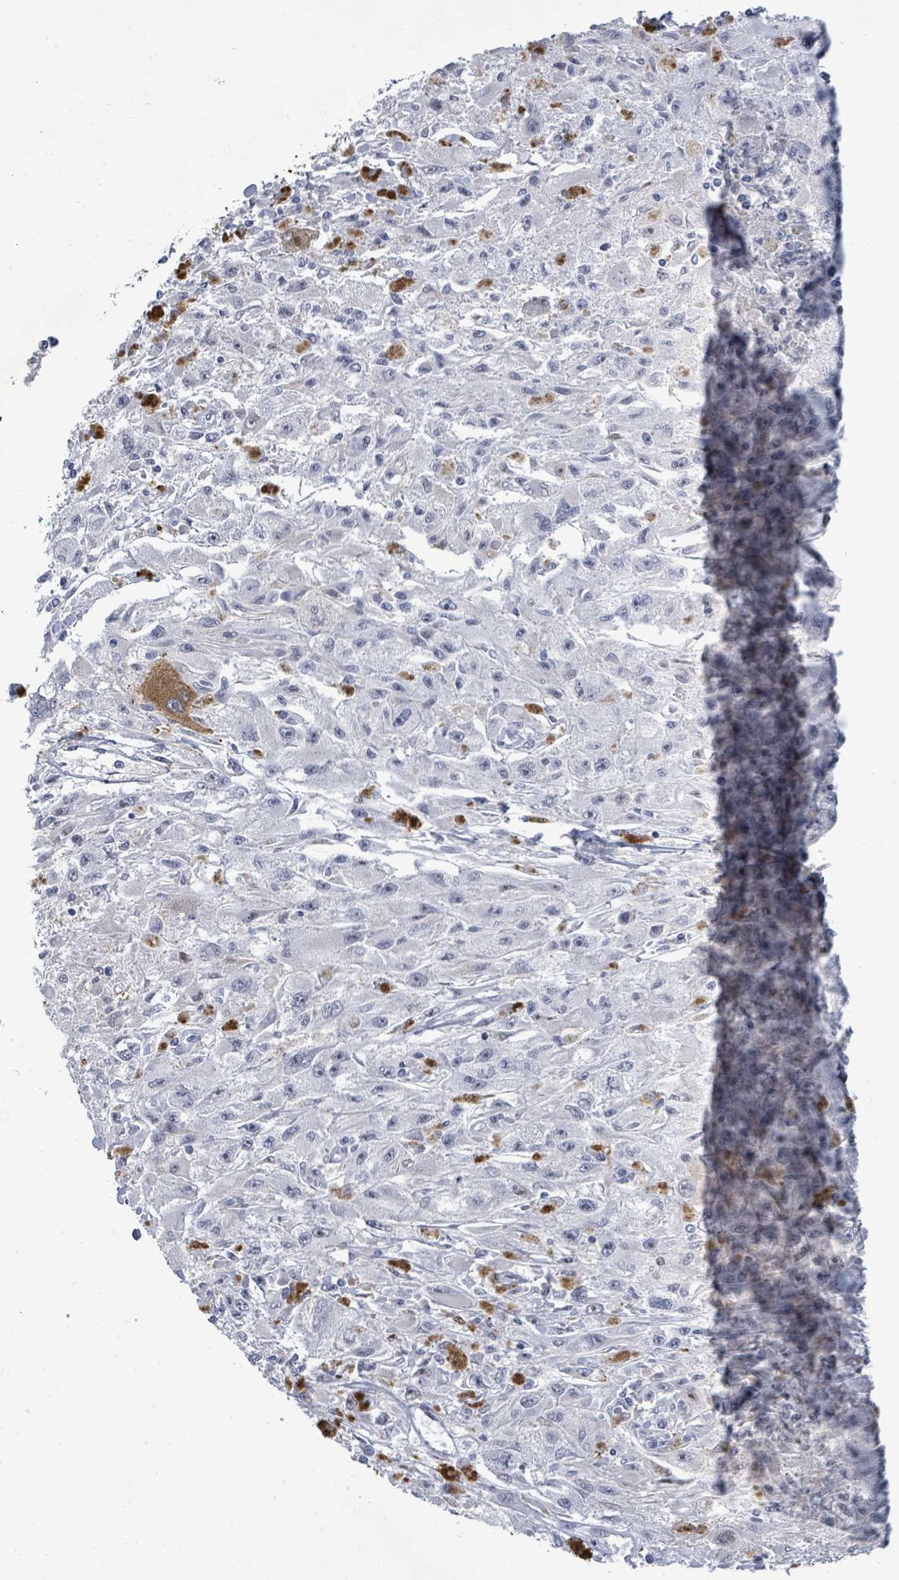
{"staining": {"intensity": "negative", "quantity": "none", "location": "none"}, "tissue": "melanoma", "cell_type": "Tumor cells", "image_type": "cancer", "snomed": [{"axis": "morphology", "description": "Malignant melanoma, Metastatic site"}, {"axis": "topography", "description": "Skin"}], "caption": "High magnification brightfield microscopy of malignant melanoma (metastatic site) stained with DAB (3,3'-diaminobenzidine) (brown) and counterstained with hematoxylin (blue): tumor cells show no significant positivity. The staining was performed using DAB to visualize the protein expression in brown, while the nuclei were stained in blue with hematoxylin (Magnification: 20x).", "gene": "CT45A5", "patient": {"sex": "male", "age": 53}}